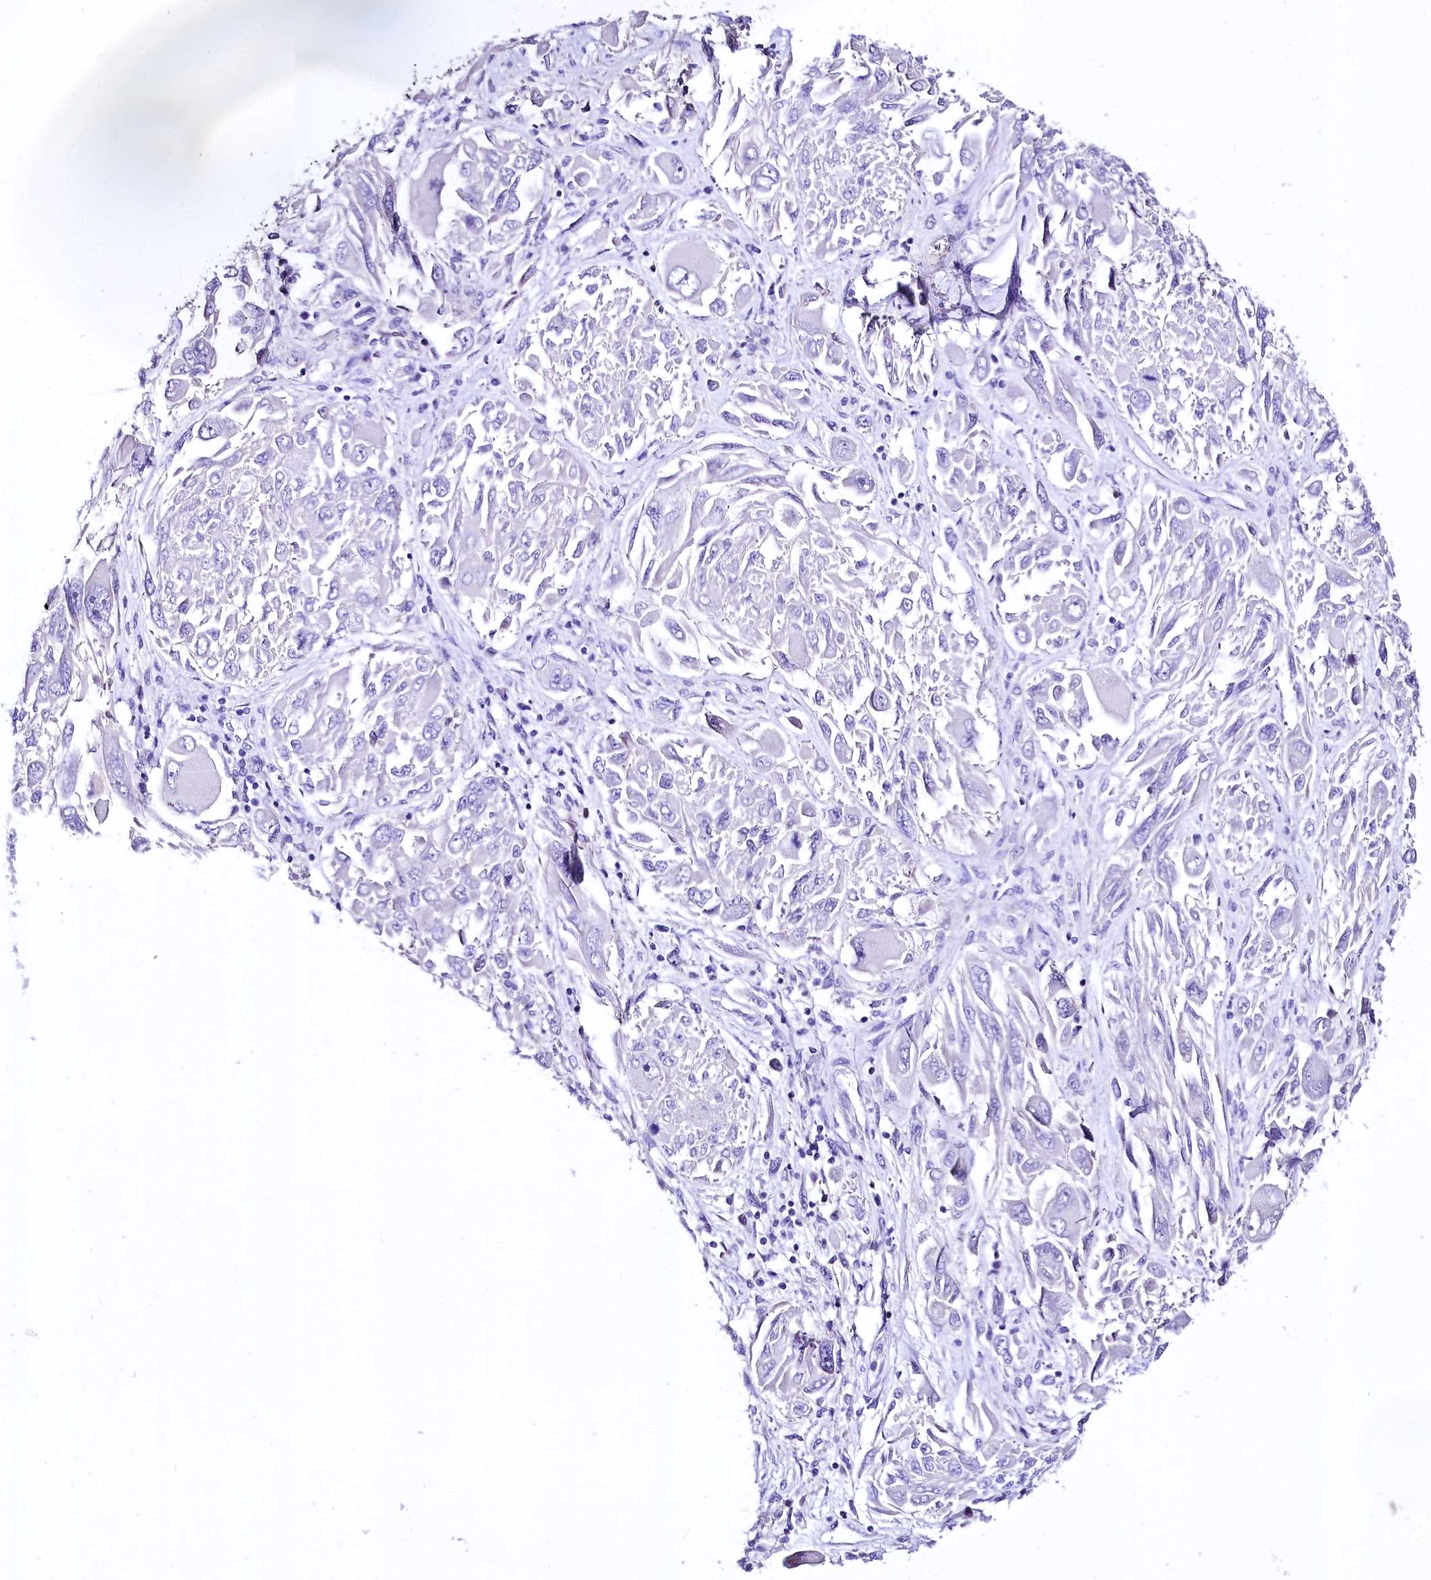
{"staining": {"intensity": "negative", "quantity": "none", "location": "none"}, "tissue": "melanoma", "cell_type": "Tumor cells", "image_type": "cancer", "snomed": [{"axis": "morphology", "description": "Malignant melanoma, NOS"}, {"axis": "topography", "description": "Skin"}], "caption": "Melanoma stained for a protein using immunohistochemistry (IHC) demonstrates no positivity tumor cells.", "gene": "A2ML1", "patient": {"sex": "female", "age": 91}}